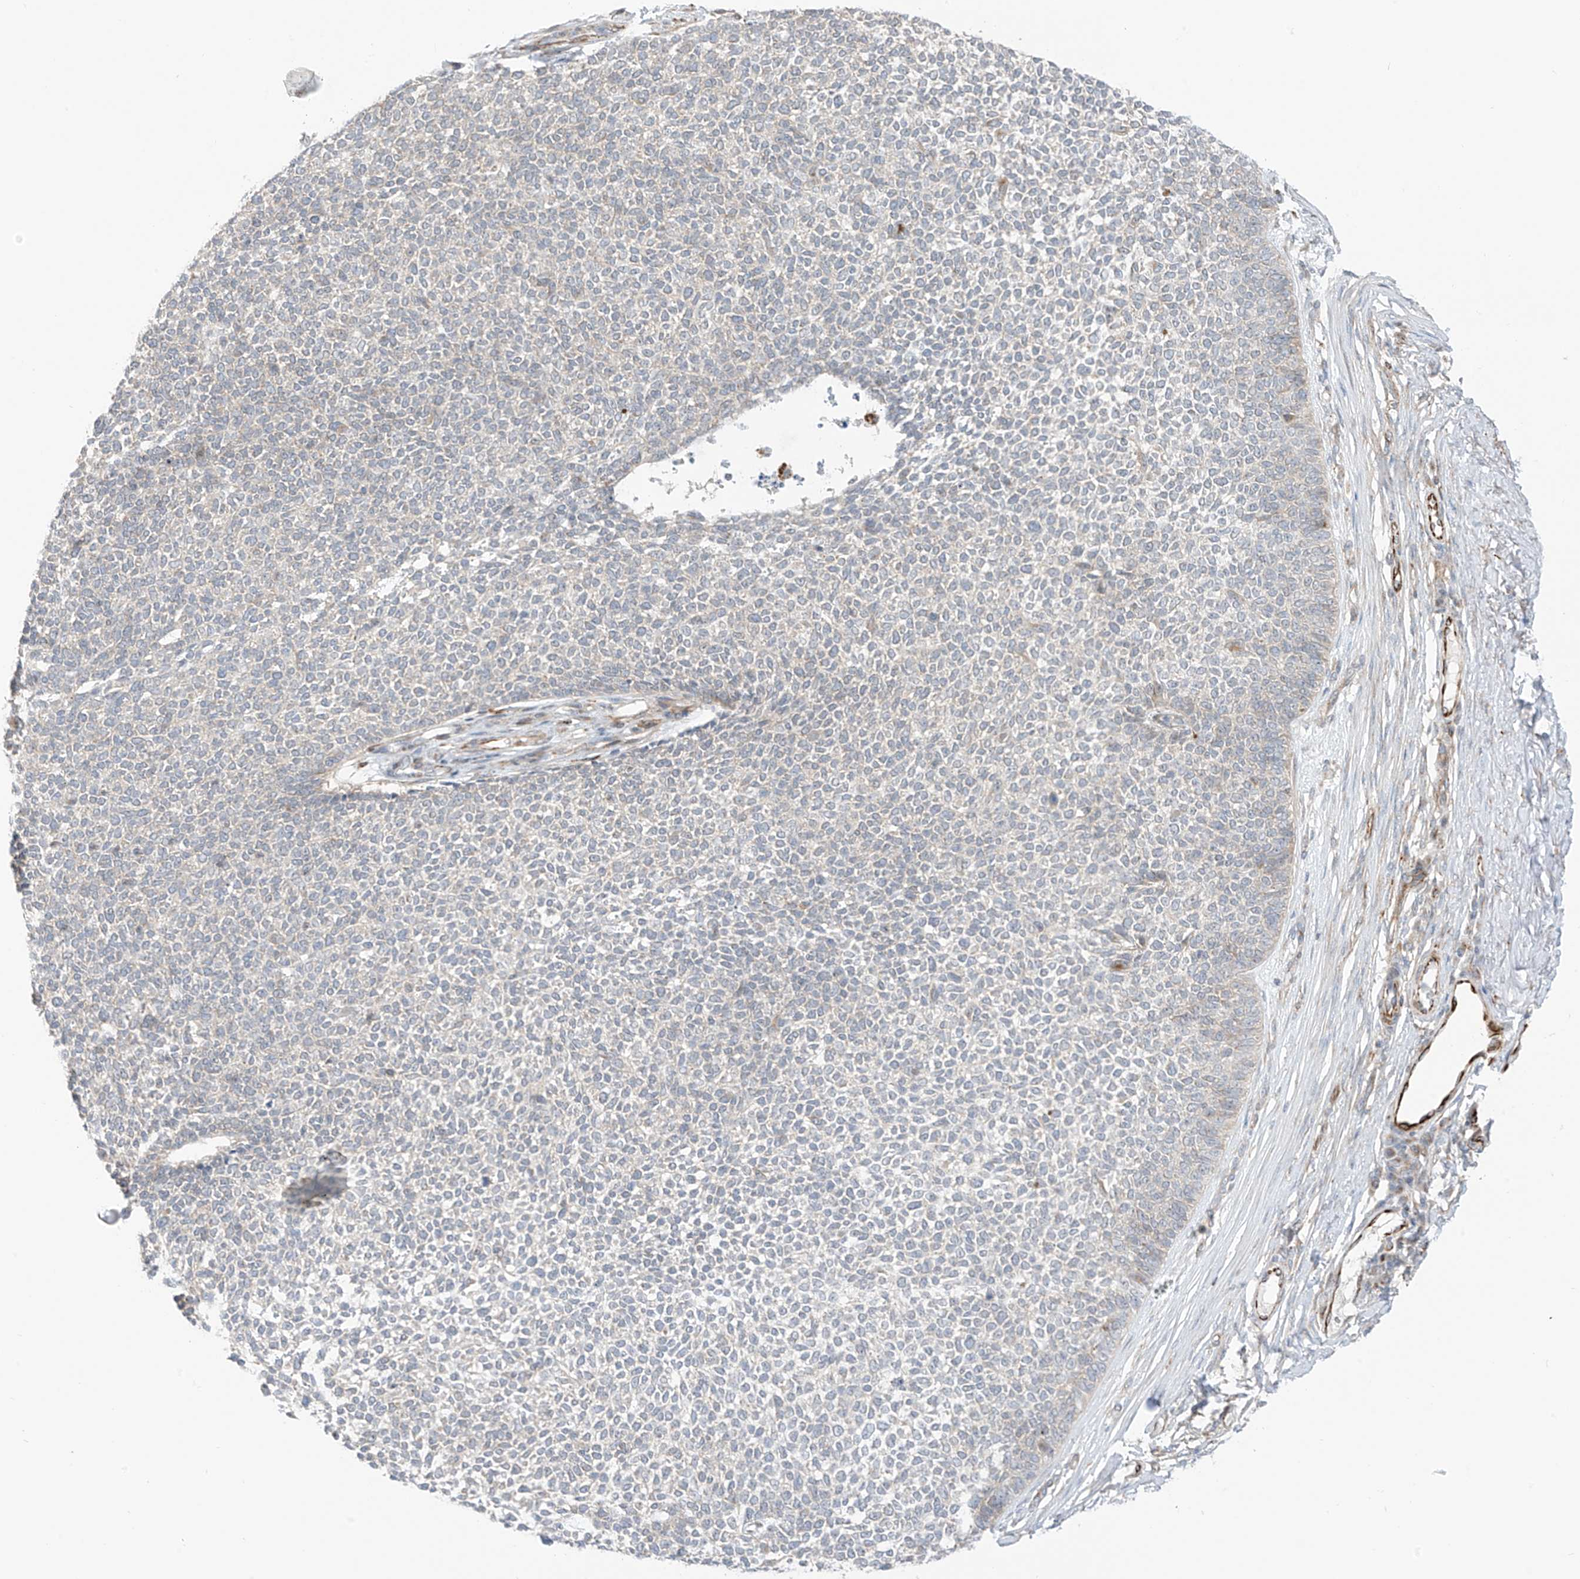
{"staining": {"intensity": "negative", "quantity": "none", "location": "none"}, "tissue": "skin cancer", "cell_type": "Tumor cells", "image_type": "cancer", "snomed": [{"axis": "morphology", "description": "Basal cell carcinoma"}, {"axis": "topography", "description": "Skin"}], "caption": "The IHC photomicrograph has no significant expression in tumor cells of basal cell carcinoma (skin) tissue.", "gene": "HS6ST2", "patient": {"sex": "female", "age": 84}}